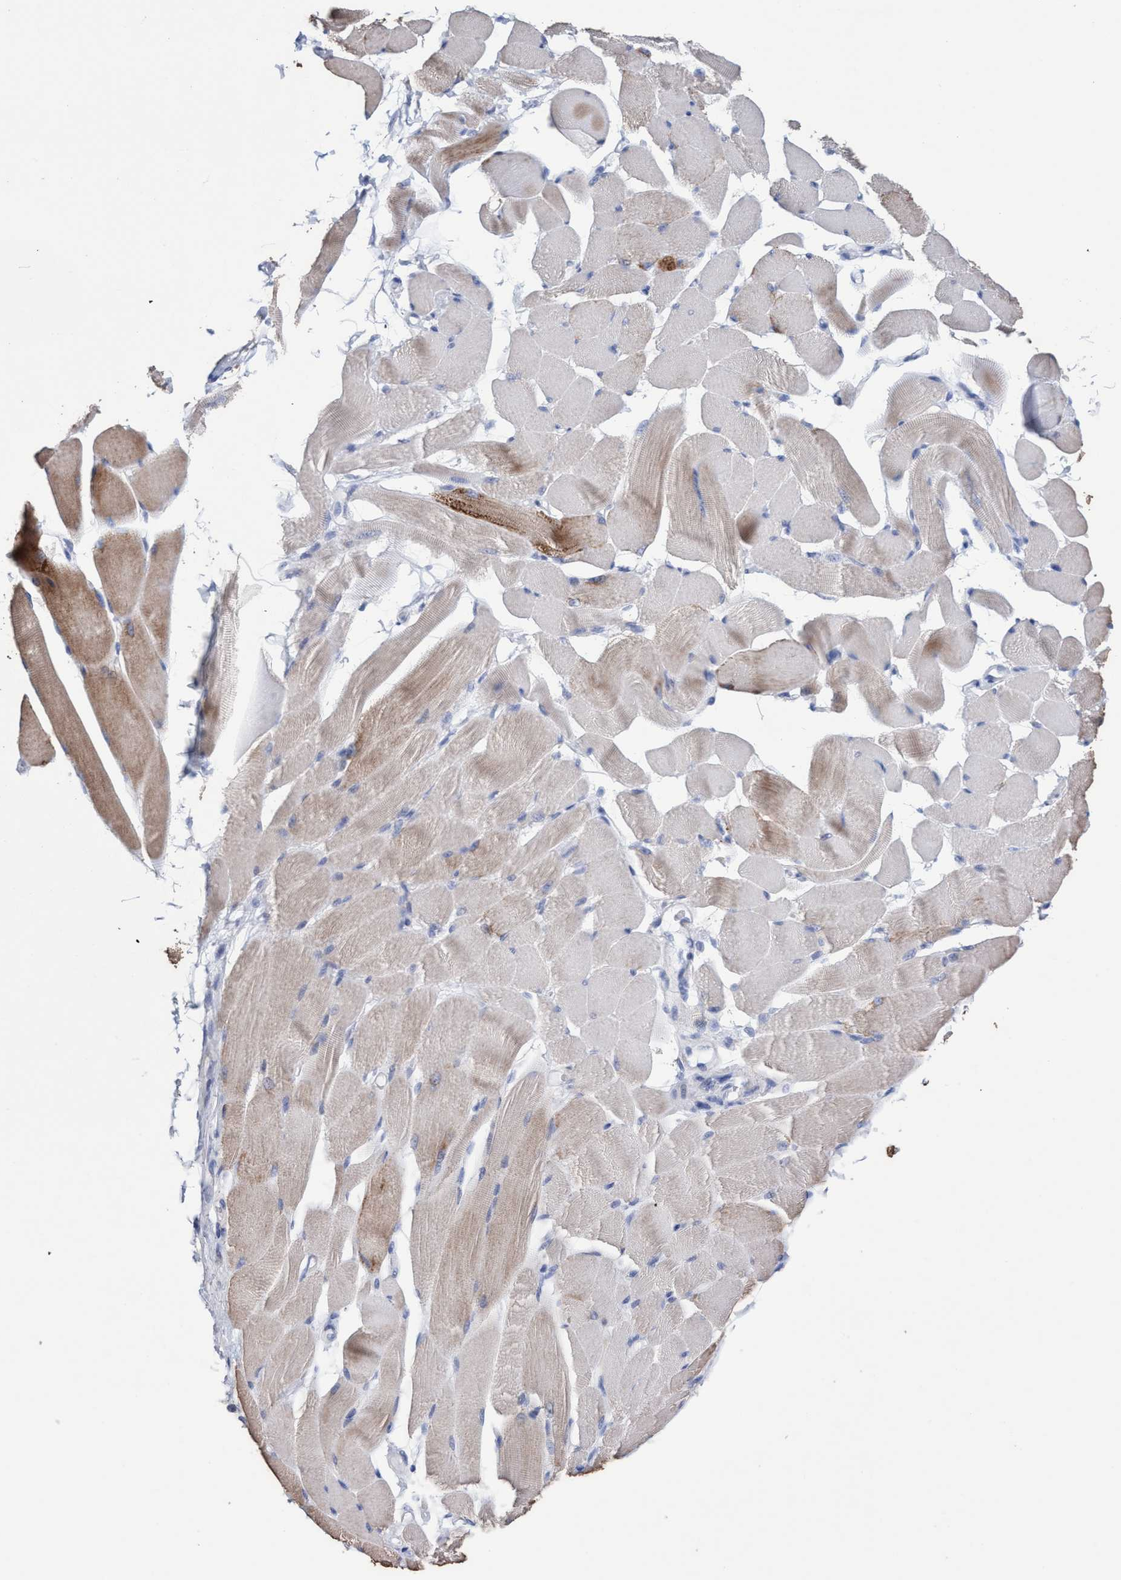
{"staining": {"intensity": "weak", "quantity": "<25%", "location": "cytoplasmic/membranous"}, "tissue": "skeletal muscle", "cell_type": "Myocytes", "image_type": "normal", "snomed": [{"axis": "morphology", "description": "Normal tissue, NOS"}, {"axis": "topography", "description": "Skeletal muscle"}, {"axis": "topography", "description": "Peripheral nerve tissue"}], "caption": "Immunohistochemistry (IHC) histopathology image of normal skeletal muscle: human skeletal muscle stained with DAB shows no significant protein expression in myocytes.", "gene": "RSAD1", "patient": {"sex": "female", "age": 84}}